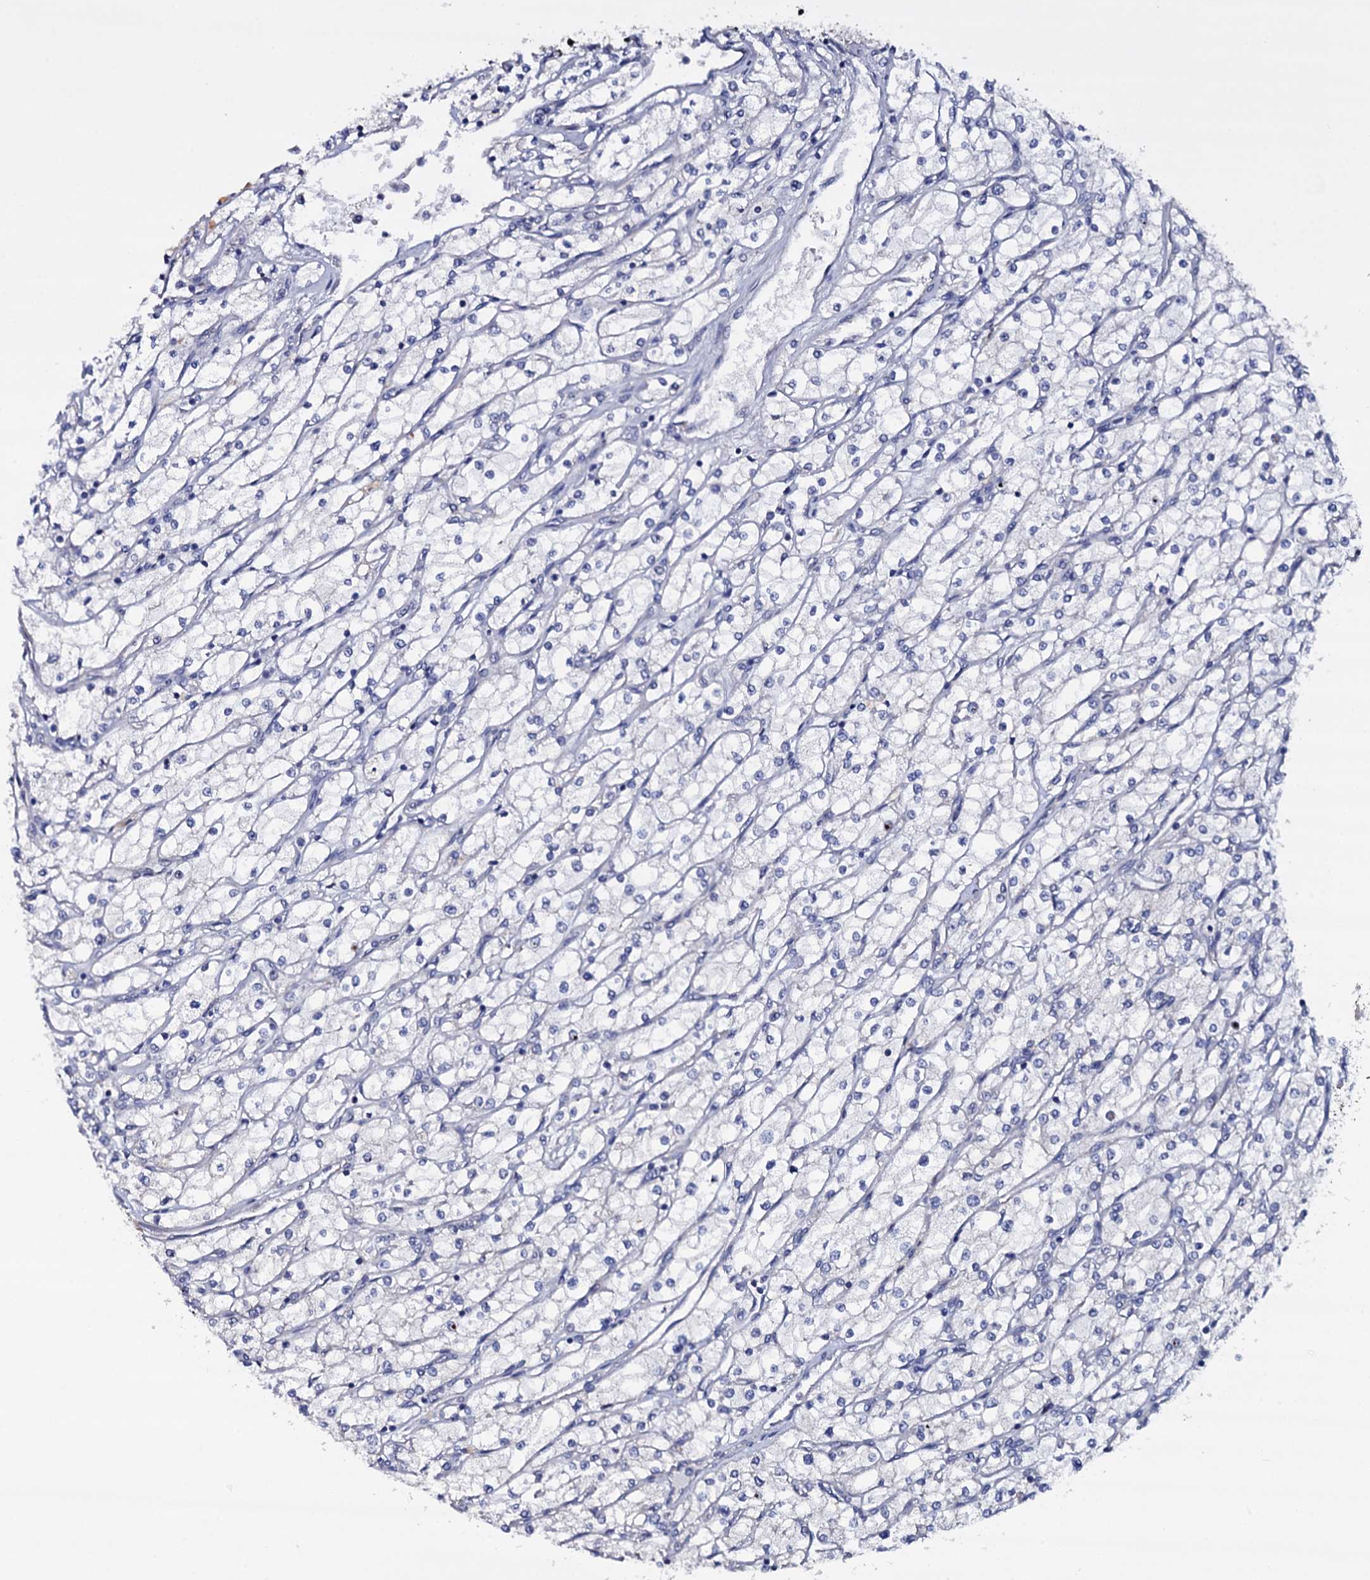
{"staining": {"intensity": "negative", "quantity": "none", "location": "none"}, "tissue": "renal cancer", "cell_type": "Tumor cells", "image_type": "cancer", "snomed": [{"axis": "morphology", "description": "Adenocarcinoma, NOS"}, {"axis": "topography", "description": "Kidney"}], "caption": "Tumor cells are negative for protein expression in human adenocarcinoma (renal). (Stains: DAB (3,3'-diaminobenzidine) immunohistochemistry with hematoxylin counter stain, Microscopy: brightfield microscopy at high magnification).", "gene": "BCL2L14", "patient": {"sex": "male", "age": 80}}